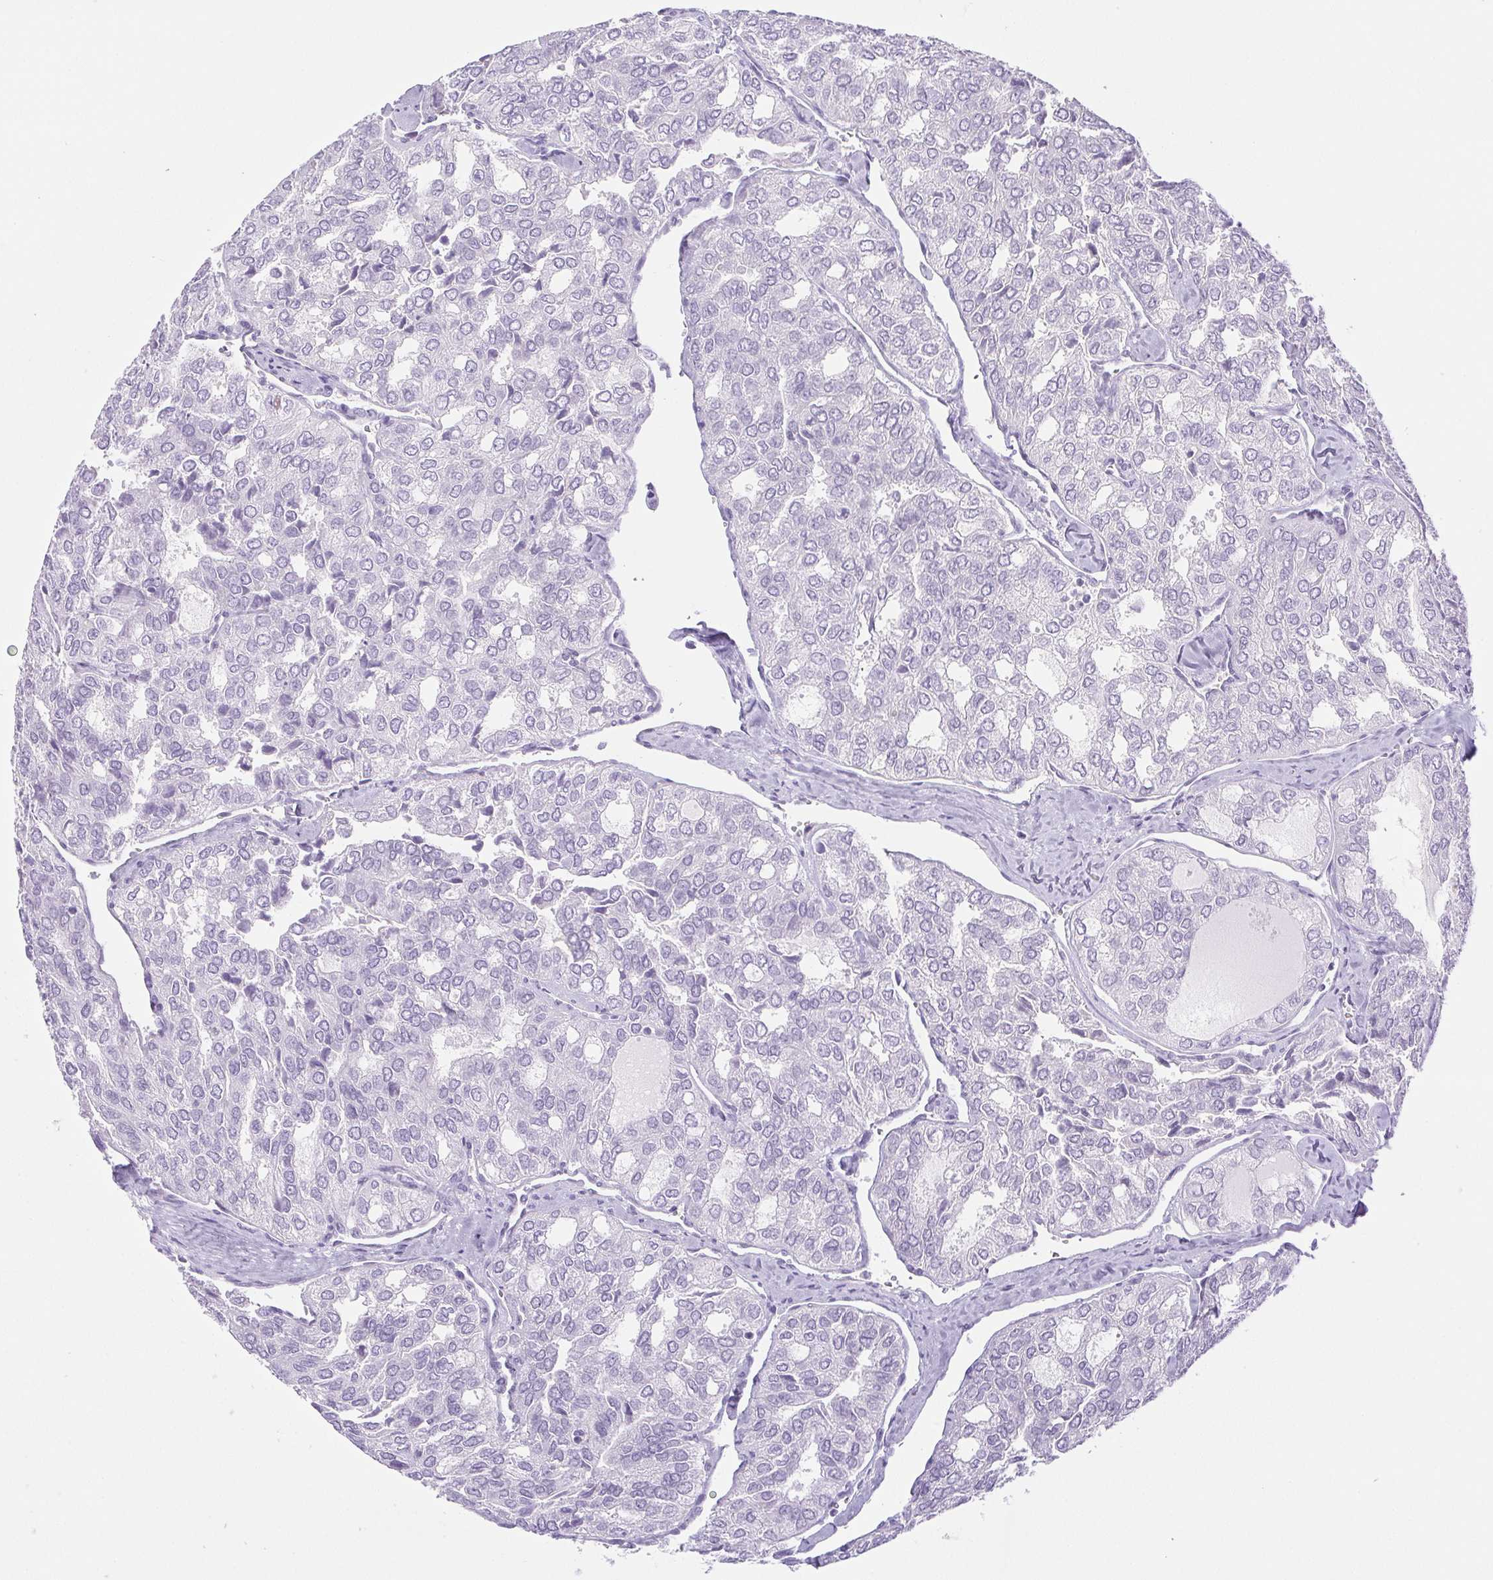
{"staining": {"intensity": "negative", "quantity": "none", "location": "none"}, "tissue": "thyroid cancer", "cell_type": "Tumor cells", "image_type": "cancer", "snomed": [{"axis": "morphology", "description": "Follicular adenoma carcinoma, NOS"}, {"axis": "topography", "description": "Thyroid gland"}], "caption": "Follicular adenoma carcinoma (thyroid) stained for a protein using immunohistochemistry exhibits no staining tumor cells.", "gene": "PAPPA2", "patient": {"sex": "male", "age": 75}}